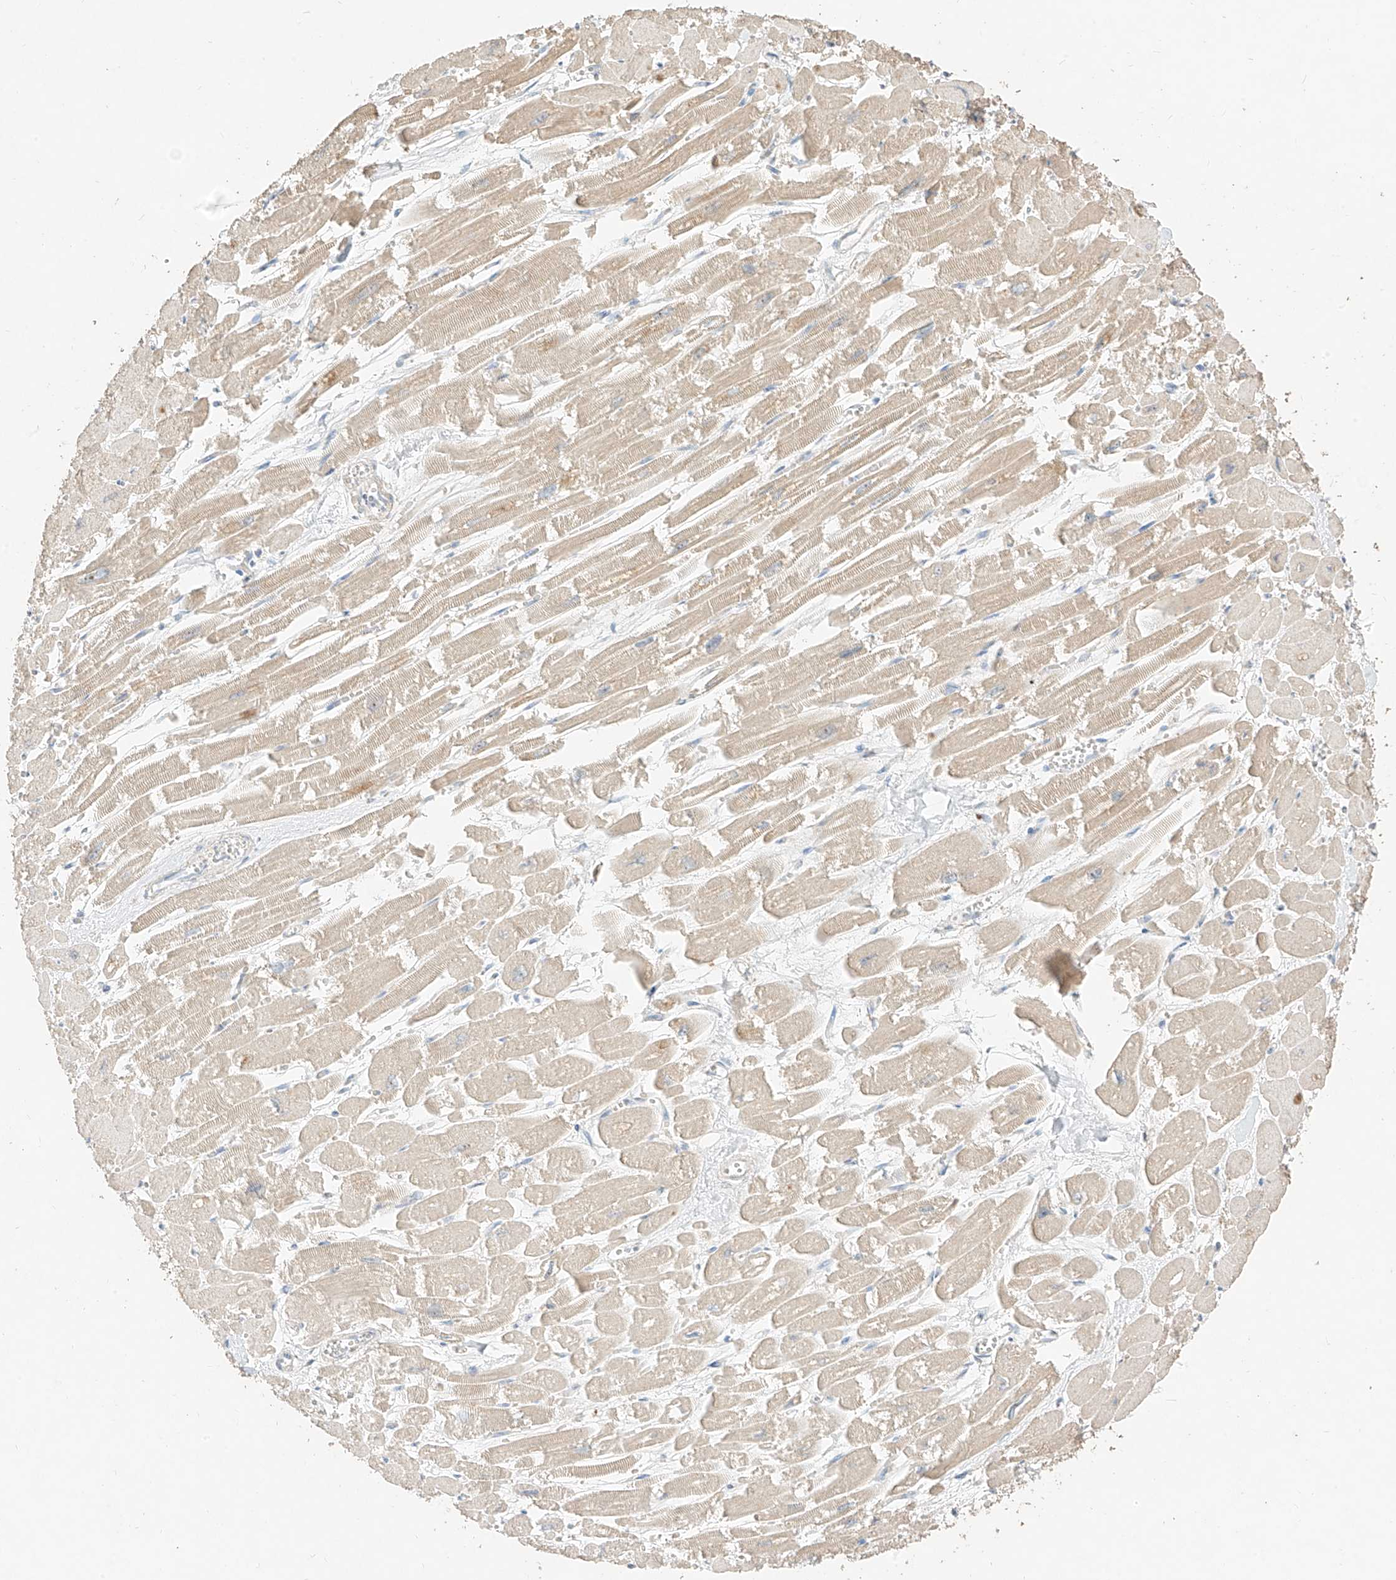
{"staining": {"intensity": "weak", "quantity": "25%-75%", "location": "cytoplasmic/membranous"}, "tissue": "heart muscle", "cell_type": "Cardiomyocytes", "image_type": "normal", "snomed": [{"axis": "morphology", "description": "Normal tissue, NOS"}, {"axis": "topography", "description": "Heart"}], "caption": "Protein positivity by immunohistochemistry (IHC) displays weak cytoplasmic/membranous staining in about 25%-75% of cardiomyocytes in normal heart muscle.", "gene": "ZZEF1", "patient": {"sex": "male", "age": 54}}